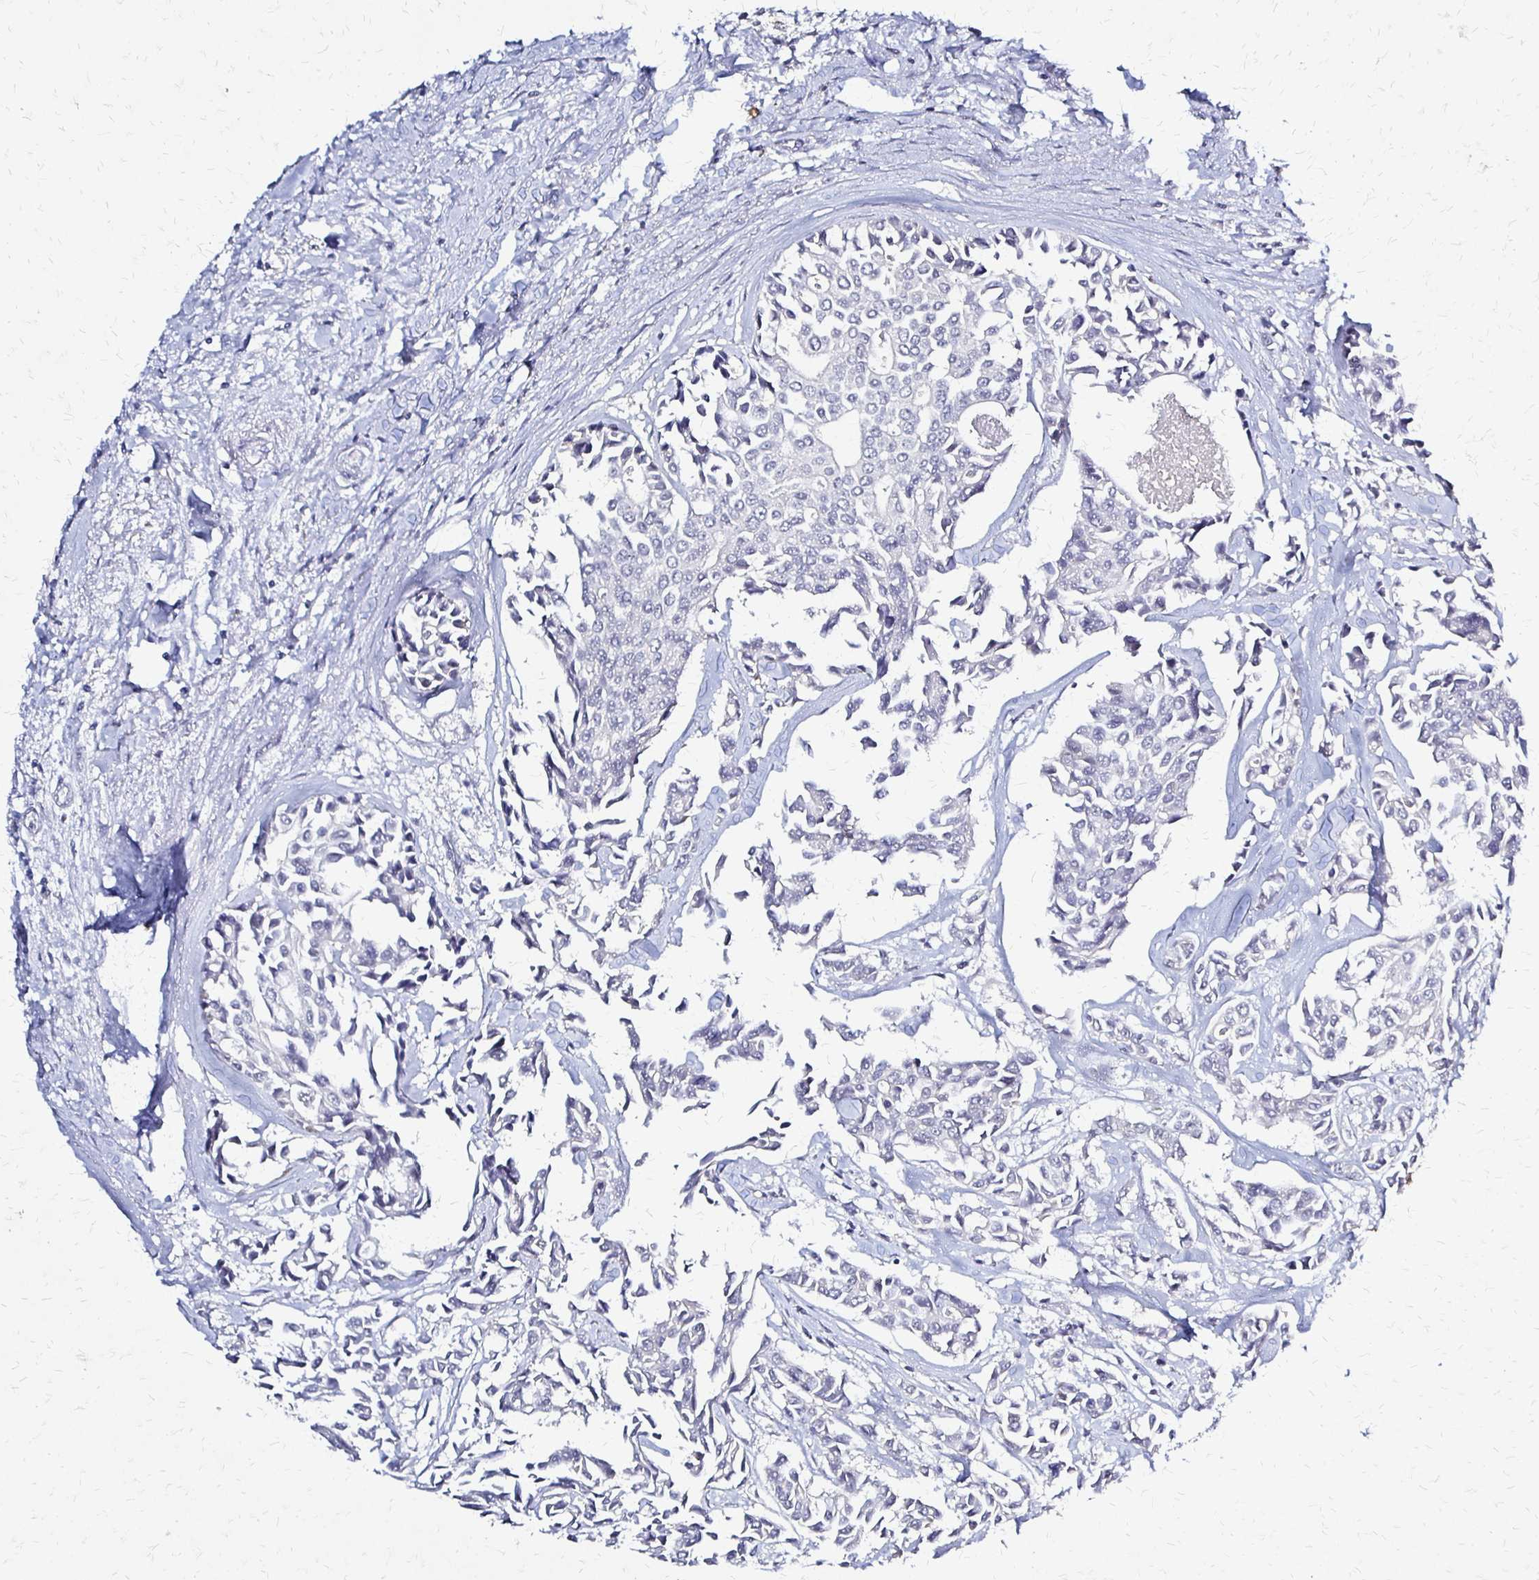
{"staining": {"intensity": "negative", "quantity": "none", "location": "none"}, "tissue": "breast cancer", "cell_type": "Tumor cells", "image_type": "cancer", "snomed": [{"axis": "morphology", "description": "Duct carcinoma"}, {"axis": "topography", "description": "Breast"}], "caption": "DAB immunohistochemical staining of breast infiltrating ductal carcinoma demonstrates no significant positivity in tumor cells.", "gene": "SLC9A9", "patient": {"sex": "female", "age": 54}}